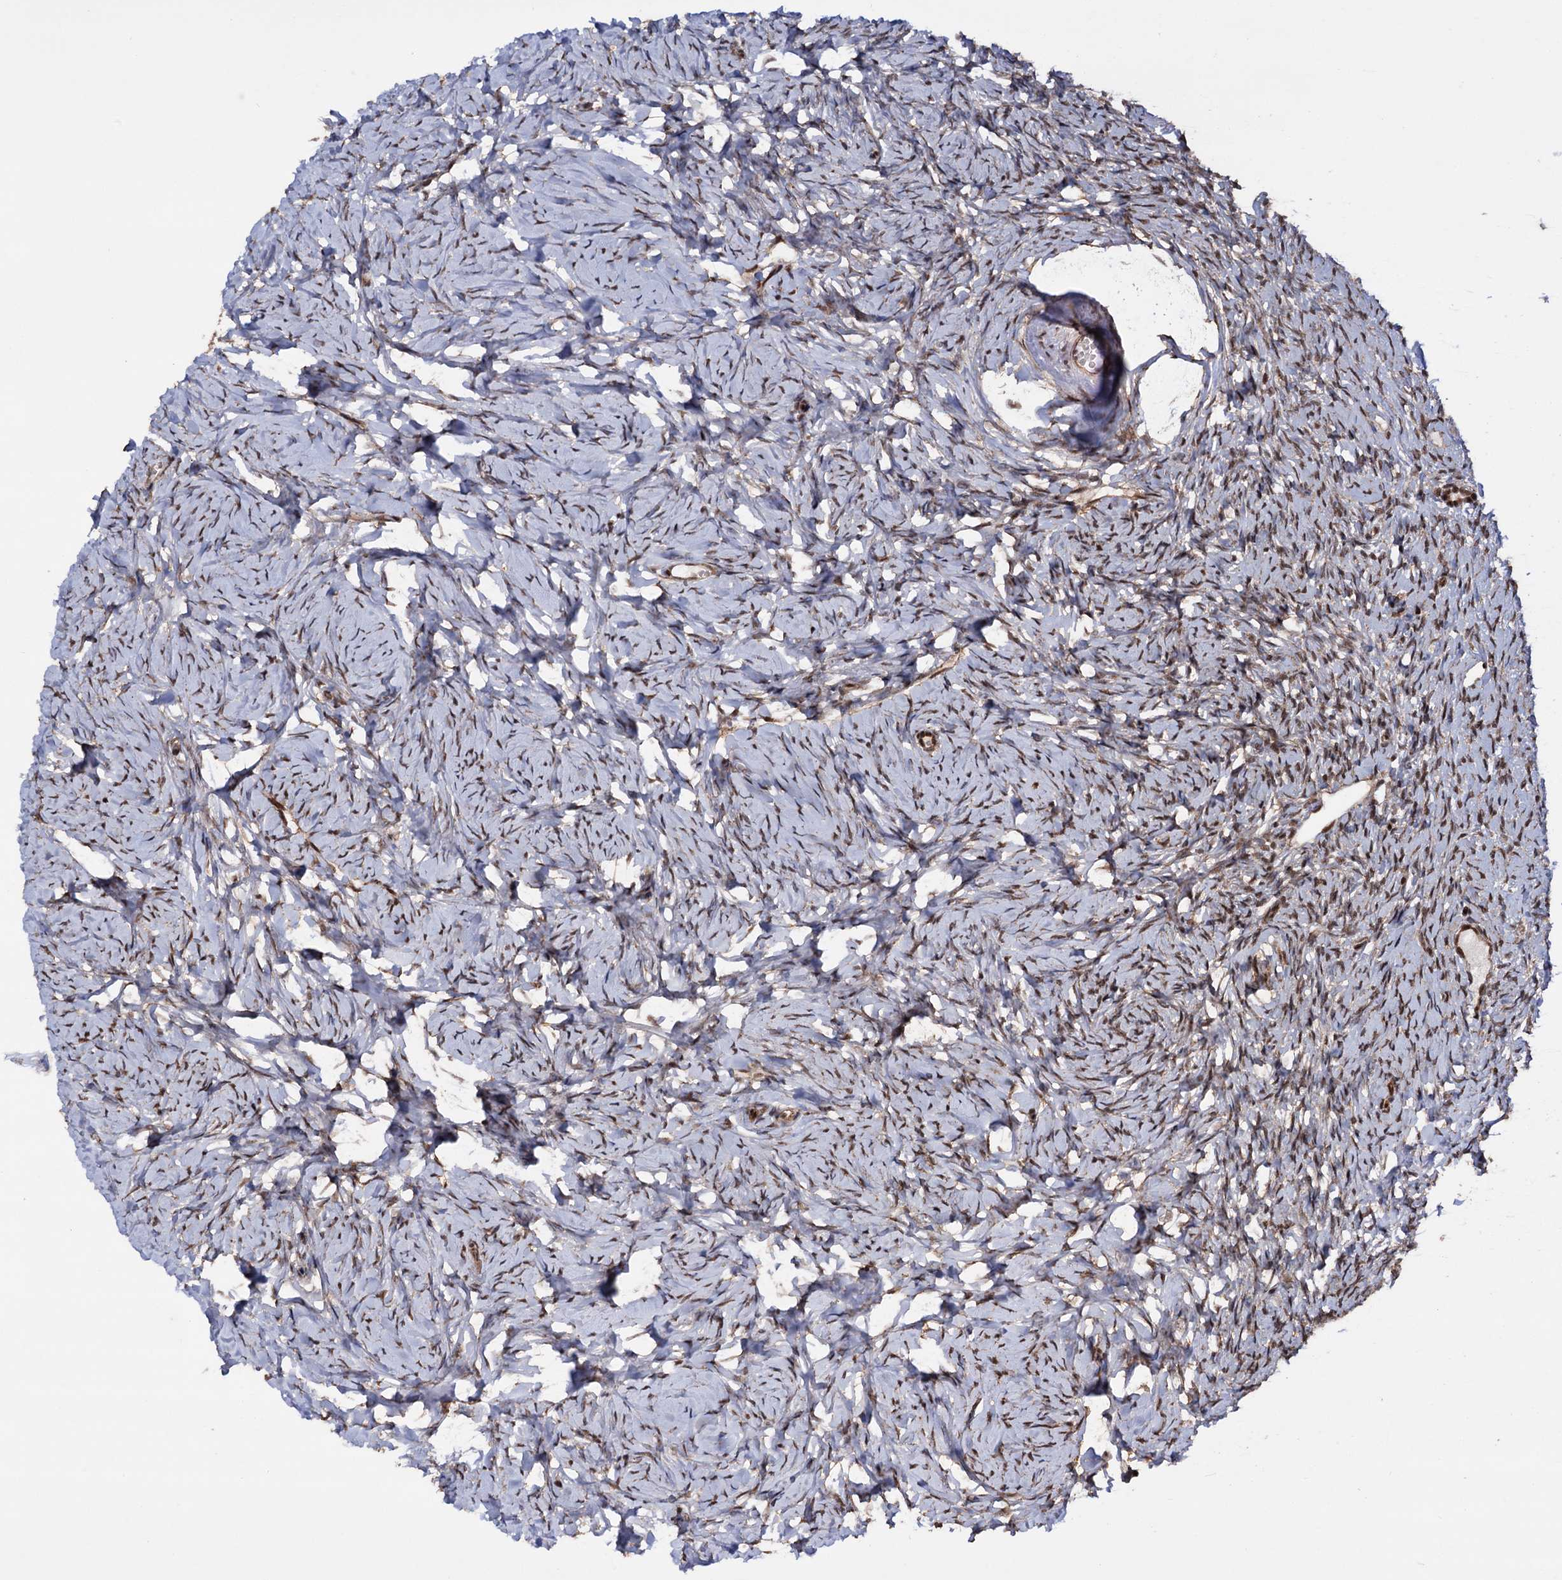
{"staining": {"intensity": "moderate", "quantity": ">75%", "location": "cytoplasmic/membranous,nuclear"}, "tissue": "ovary", "cell_type": "Ovarian stroma cells", "image_type": "normal", "snomed": [{"axis": "morphology", "description": "Normal tissue, NOS"}, {"axis": "topography", "description": "Ovary"}], "caption": "Ovary stained for a protein reveals moderate cytoplasmic/membranous,nuclear positivity in ovarian stroma cells. (DAB (3,3'-diaminobenzidine) IHC with brightfield microscopy, high magnification).", "gene": "PIGB", "patient": {"sex": "female", "age": 51}}